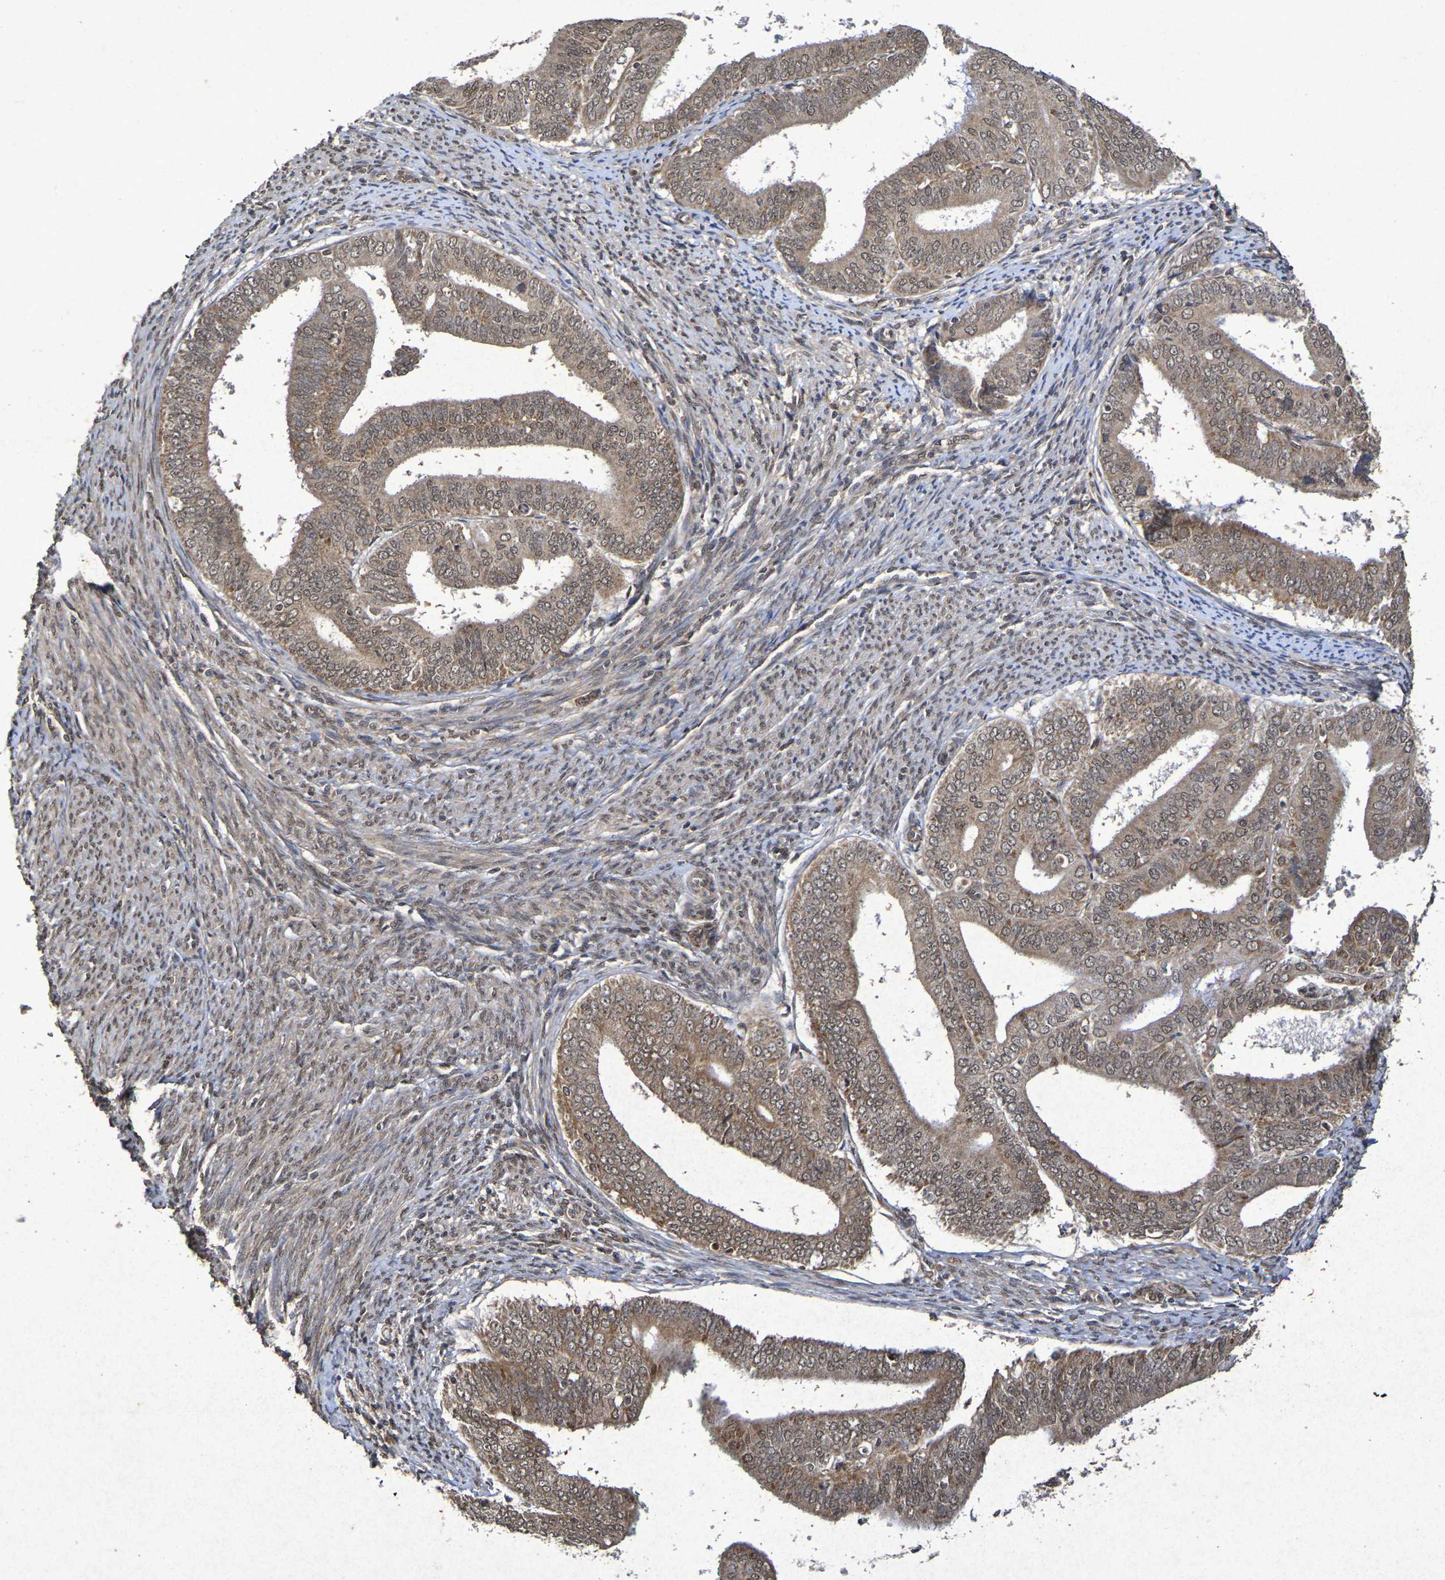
{"staining": {"intensity": "moderate", "quantity": ">75%", "location": "cytoplasmic/membranous,nuclear"}, "tissue": "endometrial cancer", "cell_type": "Tumor cells", "image_type": "cancer", "snomed": [{"axis": "morphology", "description": "Adenocarcinoma, NOS"}, {"axis": "topography", "description": "Endometrium"}], "caption": "A histopathology image showing moderate cytoplasmic/membranous and nuclear staining in about >75% of tumor cells in endometrial cancer, as visualized by brown immunohistochemical staining.", "gene": "GUCY1A2", "patient": {"sex": "female", "age": 63}}